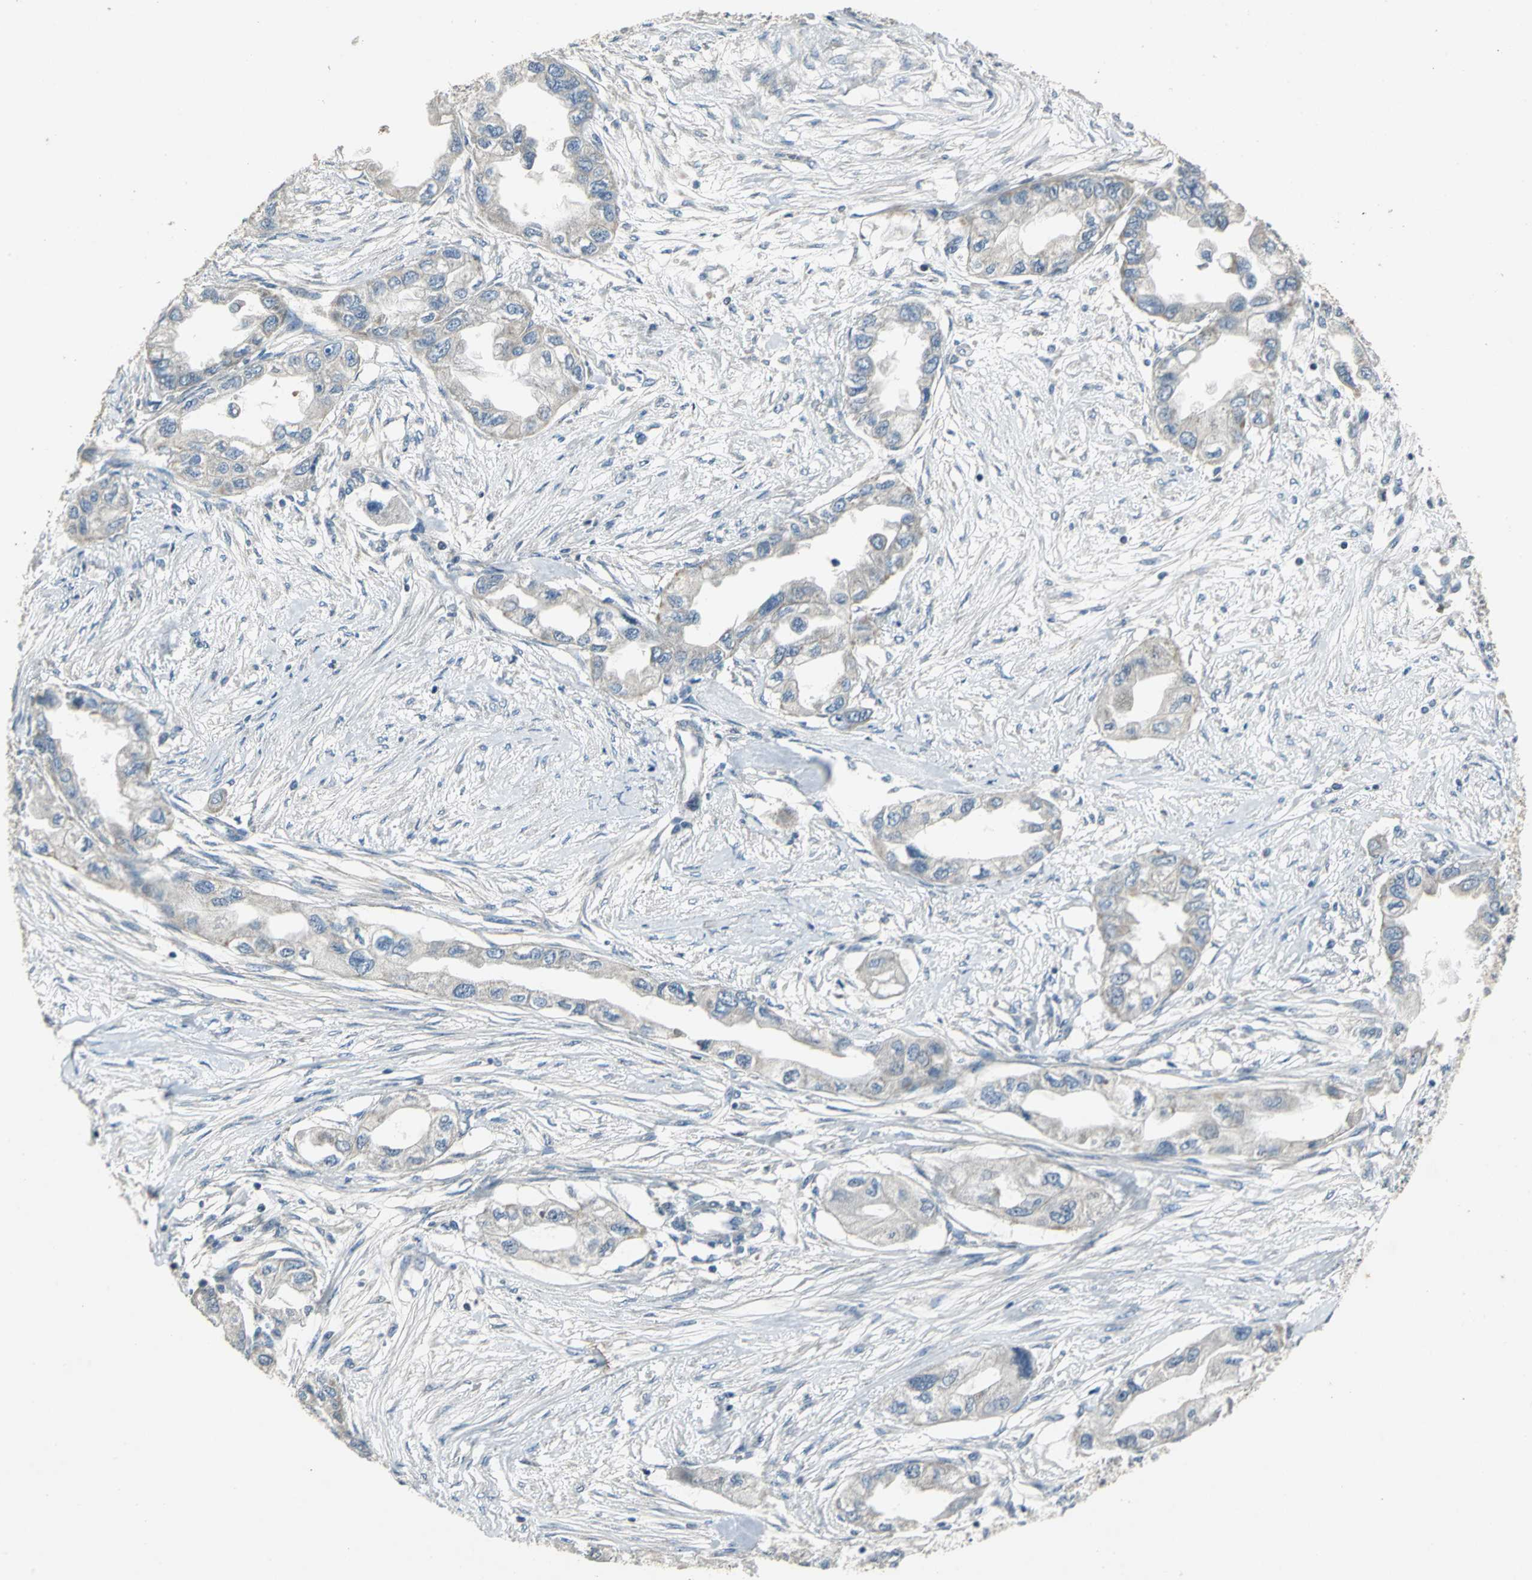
{"staining": {"intensity": "weak", "quantity": "25%-75%", "location": "cytoplasmic/membranous"}, "tissue": "endometrial cancer", "cell_type": "Tumor cells", "image_type": "cancer", "snomed": [{"axis": "morphology", "description": "Adenocarcinoma, NOS"}, {"axis": "topography", "description": "Endometrium"}], "caption": "Protein staining of endometrial cancer tissue exhibits weak cytoplasmic/membranous expression in approximately 25%-75% of tumor cells.", "gene": "JADE3", "patient": {"sex": "female", "age": 67}}